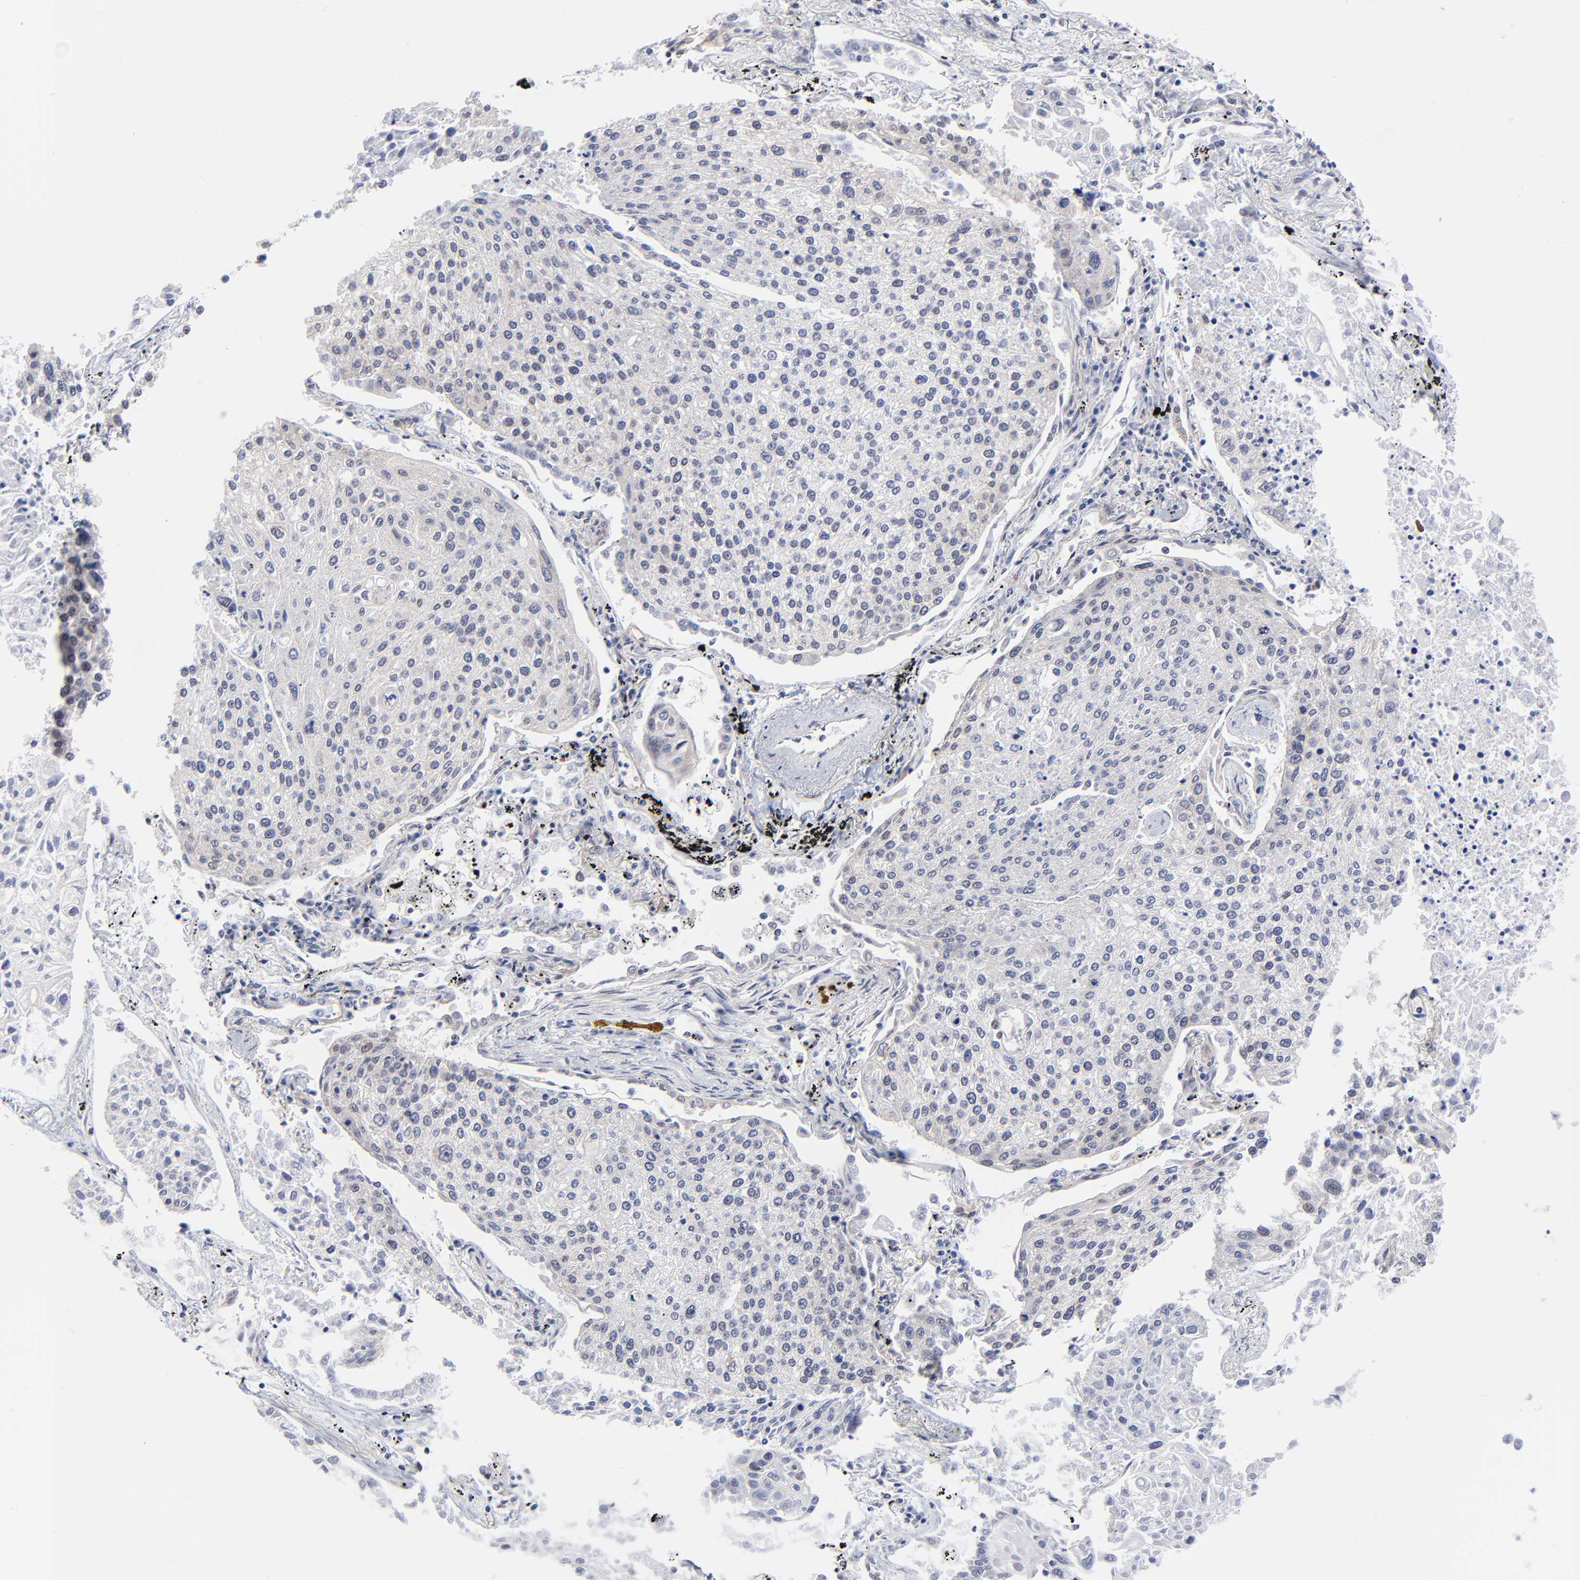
{"staining": {"intensity": "negative", "quantity": "none", "location": "none"}, "tissue": "lung cancer", "cell_type": "Tumor cells", "image_type": "cancer", "snomed": [{"axis": "morphology", "description": "Squamous cell carcinoma, NOS"}, {"axis": "topography", "description": "Lung"}], "caption": "Human lung cancer (squamous cell carcinoma) stained for a protein using IHC exhibits no expression in tumor cells.", "gene": "FBXO8", "patient": {"sex": "male", "age": 75}}